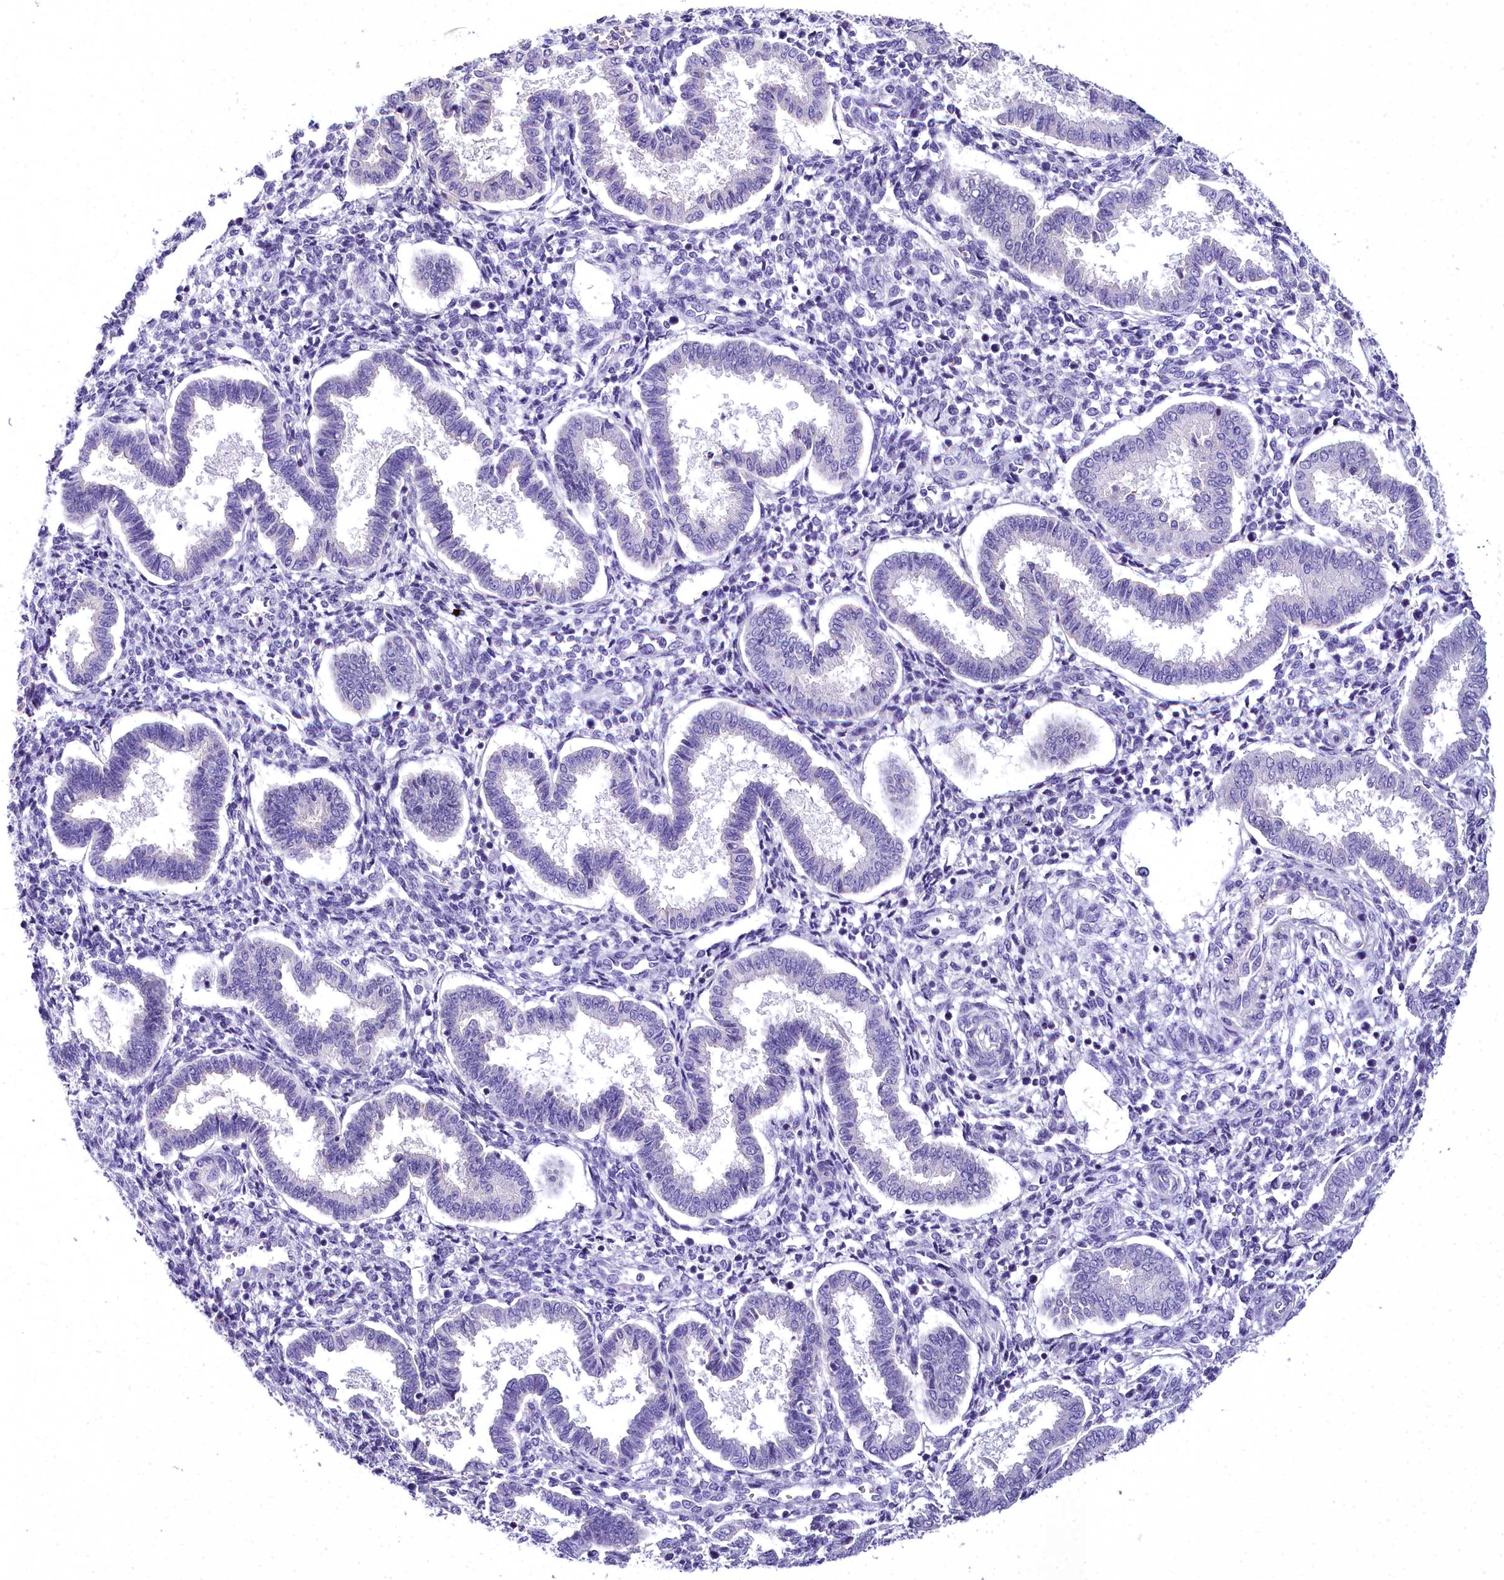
{"staining": {"intensity": "negative", "quantity": "none", "location": "none"}, "tissue": "endometrium", "cell_type": "Cells in endometrial stroma", "image_type": "normal", "snomed": [{"axis": "morphology", "description": "Normal tissue, NOS"}, {"axis": "topography", "description": "Endometrium"}], "caption": "Photomicrograph shows no significant protein positivity in cells in endometrial stroma of benign endometrium. (DAB IHC with hematoxylin counter stain).", "gene": "TIMM22", "patient": {"sex": "female", "age": 24}}